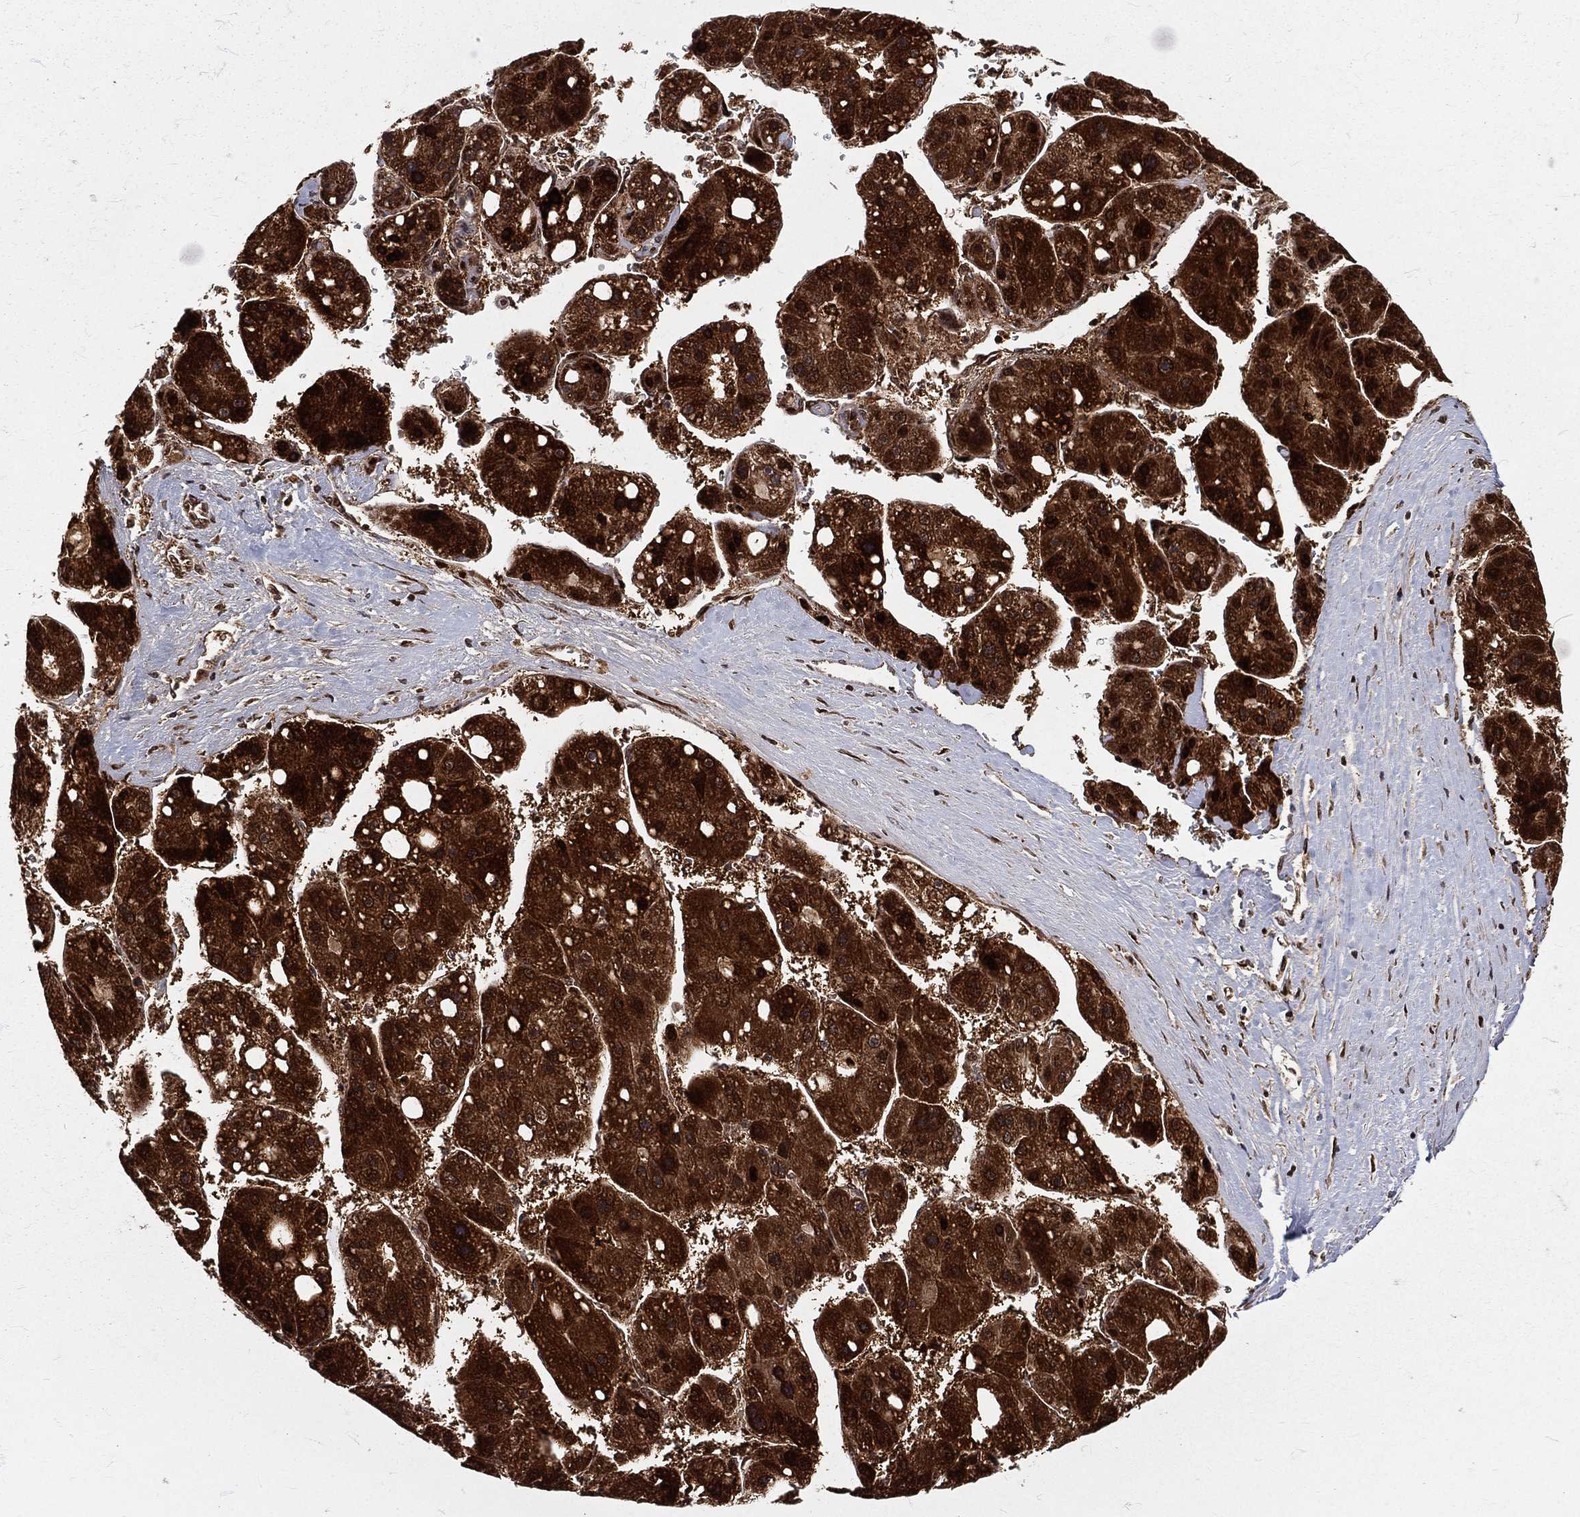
{"staining": {"intensity": "strong", "quantity": ">75%", "location": "cytoplasmic/membranous,nuclear"}, "tissue": "liver cancer", "cell_type": "Tumor cells", "image_type": "cancer", "snomed": [{"axis": "morphology", "description": "Carcinoma, Hepatocellular, NOS"}, {"axis": "topography", "description": "Liver"}], "caption": "A high-resolution histopathology image shows IHC staining of hepatocellular carcinoma (liver), which demonstrates strong cytoplasmic/membranous and nuclear staining in approximately >75% of tumor cells.", "gene": "MDM2", "patient": {"sex": "female", "age": 61}}